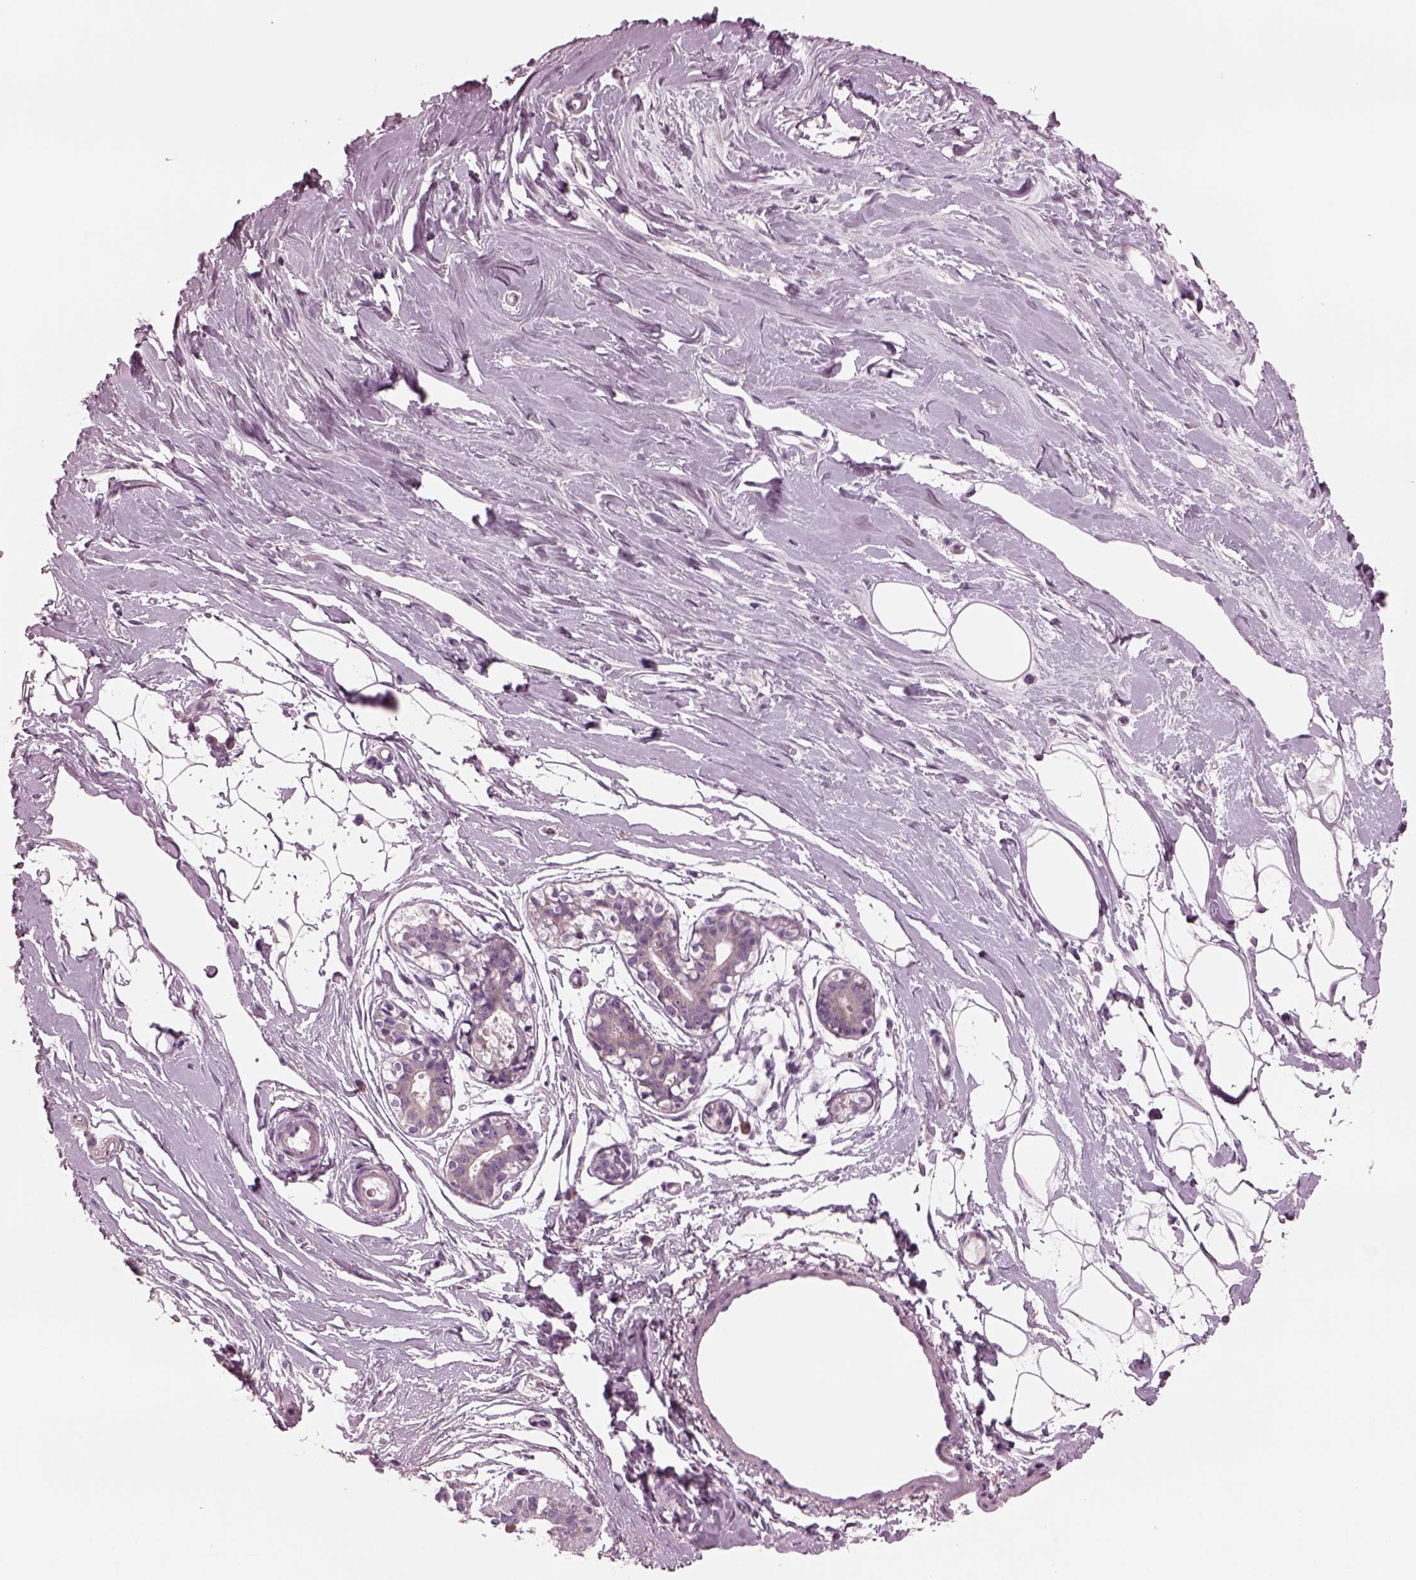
{"staining": {"intensity": "negative", "quantity": "none", "location": "none"}, "tissue": "breast", "cell_type": "Adipocytes", "image_type": "normal", "snomed": [{"axis": "morphology", "description": "Normal tissue, NOS"}, {"axis": "topography", "description": "Breast"}], "caption": "DAB immunohistochemical staining of normal human breast demonstrates no significant staining in adipocytes.", "gene": "AP4M1", "patient": {"sex": "female", "age": 49}}